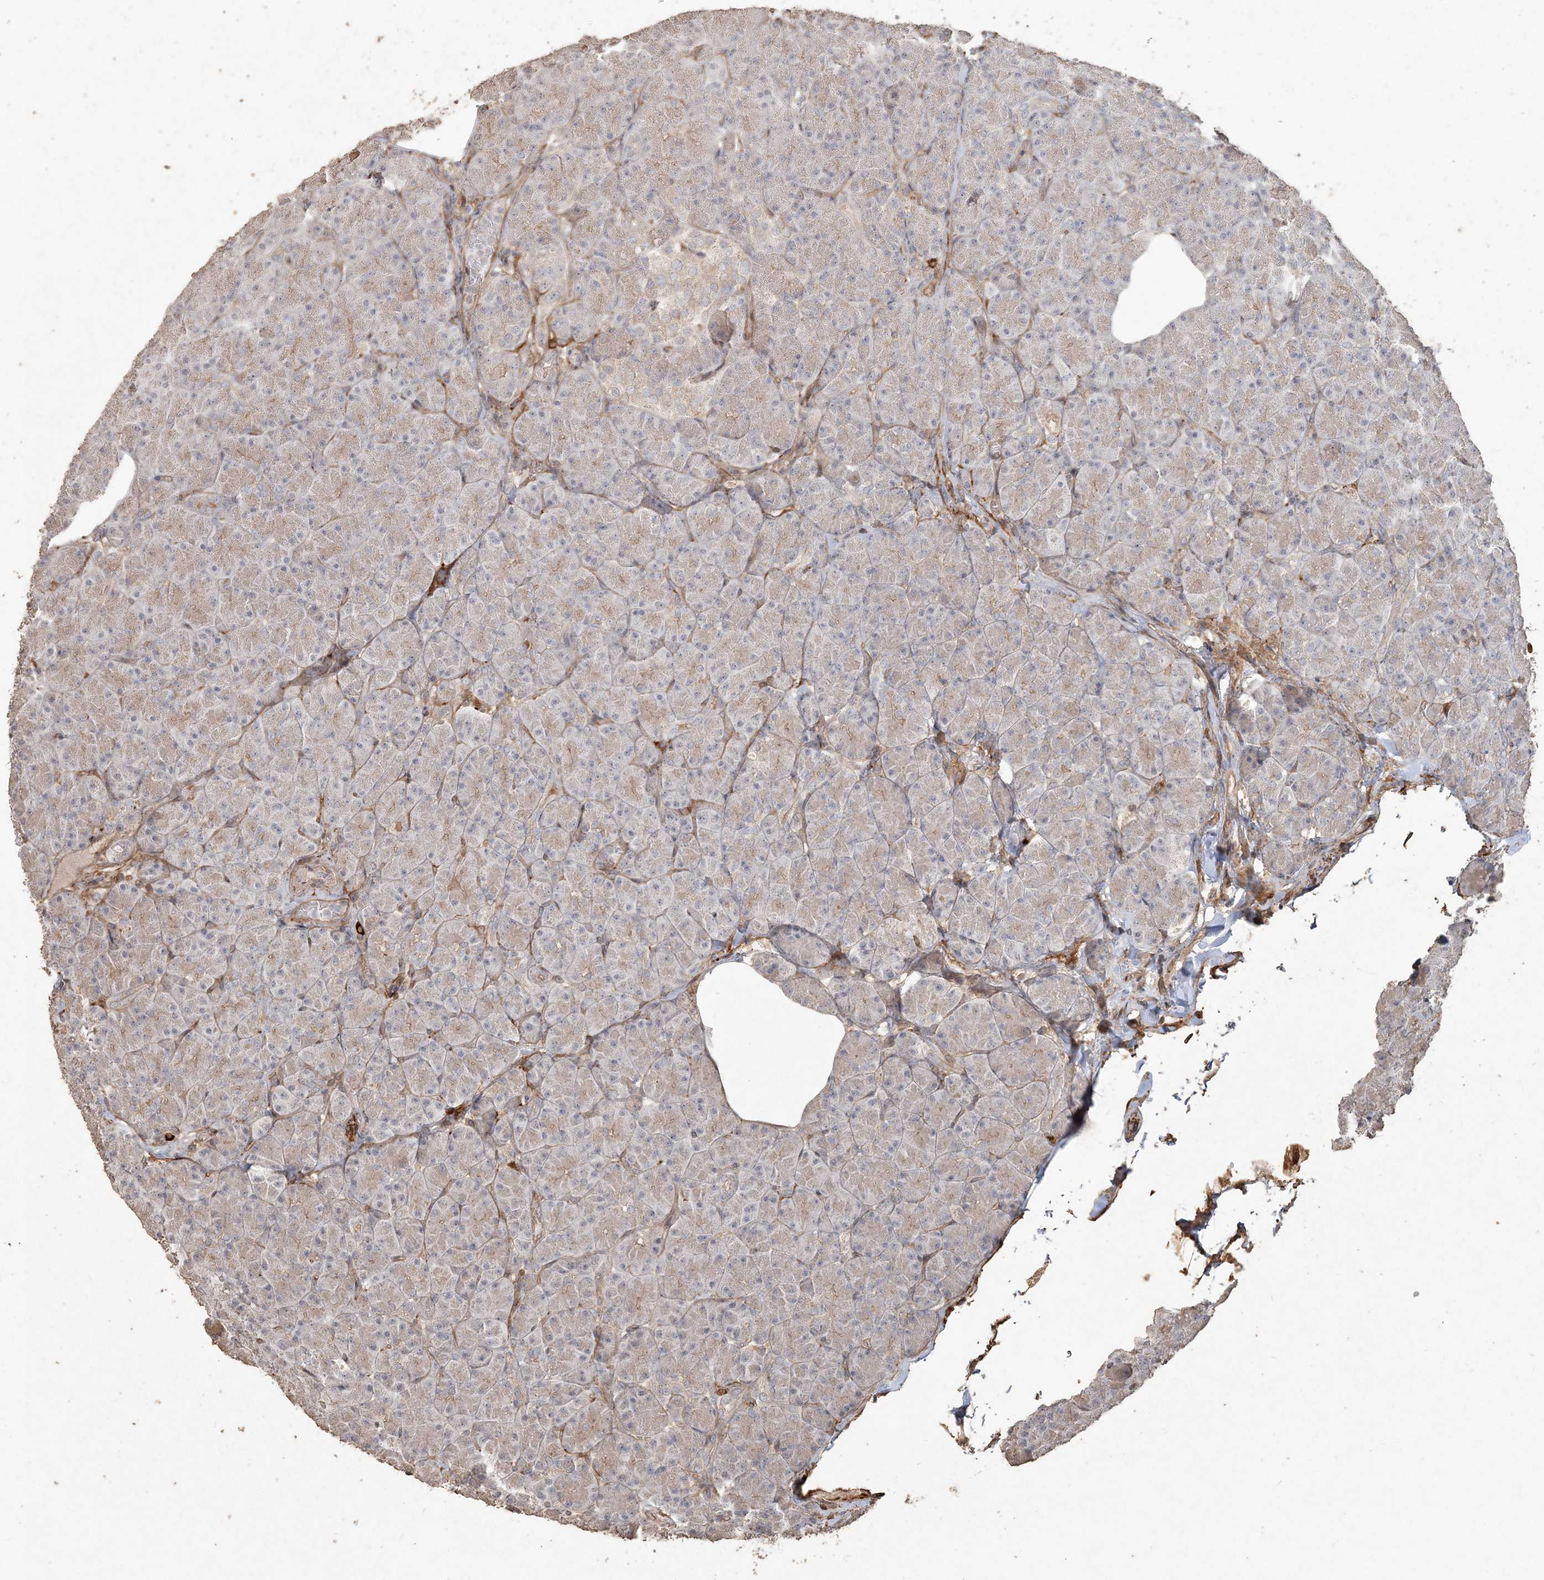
{"staining": {"intensity": "weak", "quantity": ">75%", "location": "cytoplasmic/membranous"}, "tissue": "pancreas", "cell_type": "Exocrine glandular cells", "image_type": "normal", "snomed": [{"axis": "morphology", "description": "Normal tissue, NOS"}, {"axis": "topography", "description": "Pancreas"}], "caption": "Protein staining shows weak cytoplasmic/membranous expression in approximately >75% of exocrine glandular cells in unremarkable pancreas.", "gene": "RNF145", "patient": {"sex": "female", "age": 43}}